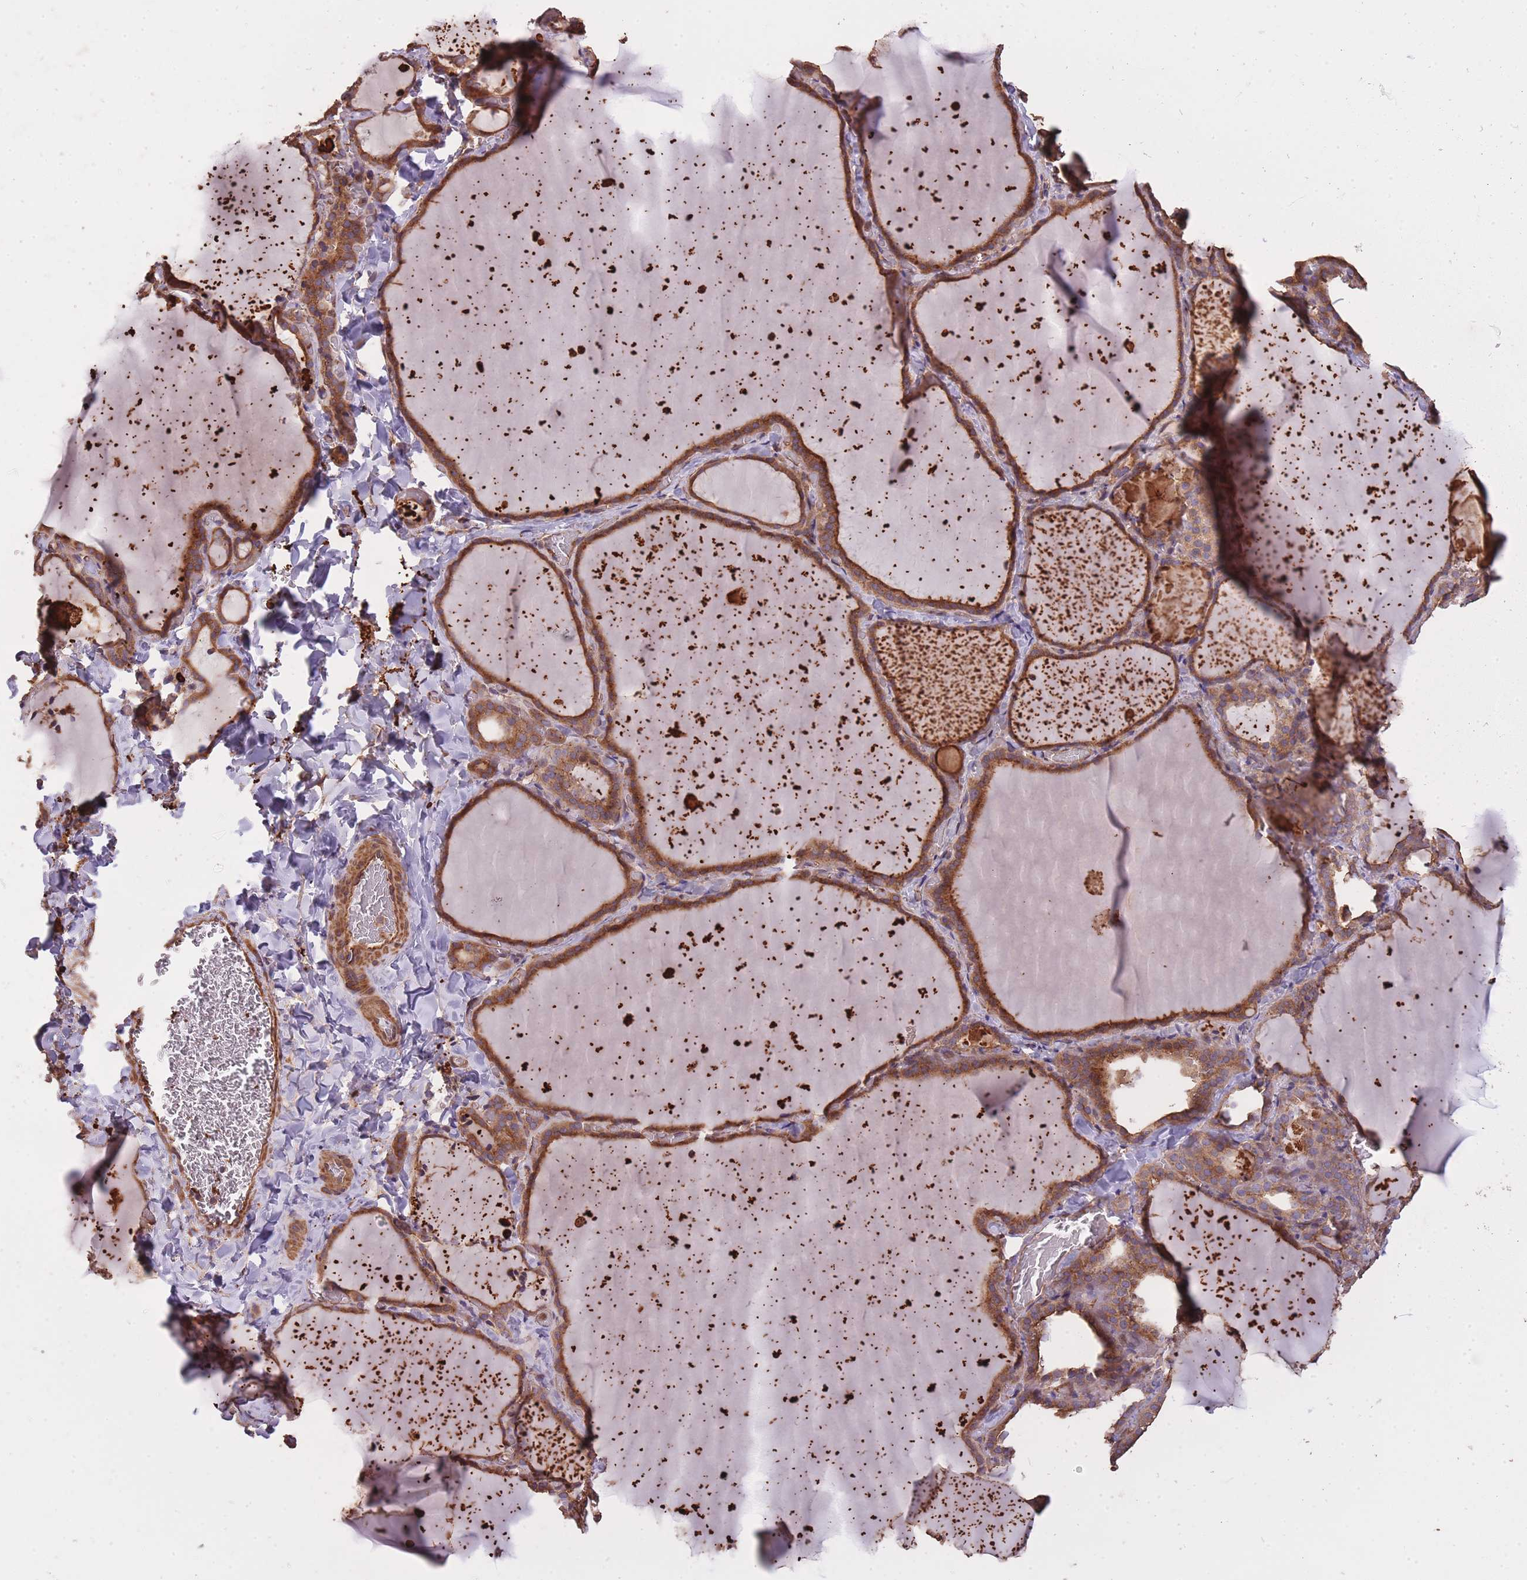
{"staining": {"intensity": "moderate", "quantity": ">75%", "location": "cytoplasmic/membranous"}, "tissue": "thyroid gland", "cell_type": "Glandular cells", "image_type": "normal", "snomed": [{"axis": "morphology", "description": "Normal tissue, NOS"}, {"axis": "topography", "description": "Thyroid gland"}], "caption": "Moderate cytoplasmic/membranous staining is identified in approximately >75% of glandular cells in benign thyroid gland.", "gene": "ARMH3", "patient": {"sex": "female", "age": 22}}